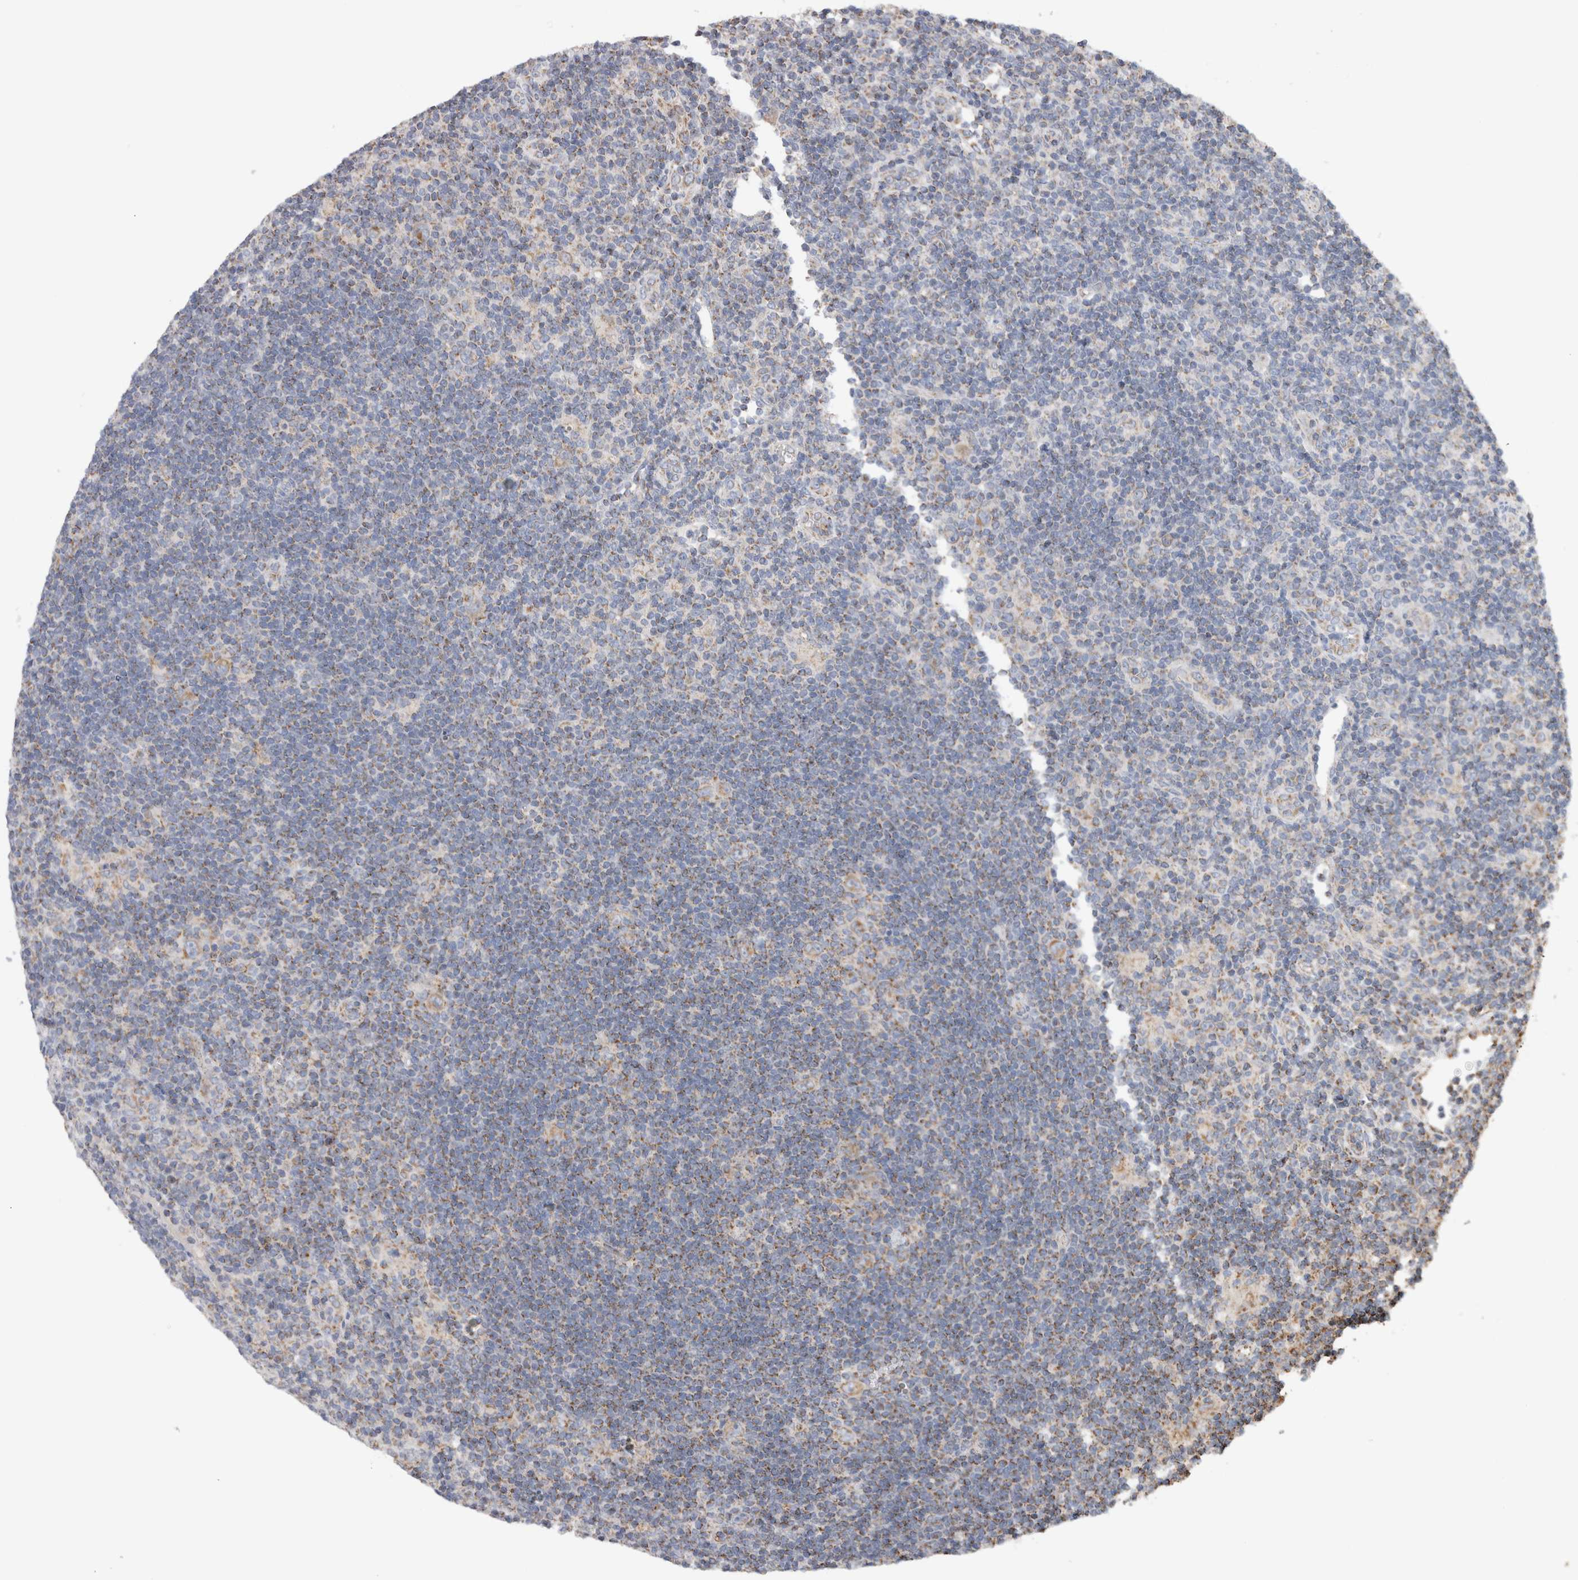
{"staining": {"intensity": "moderate", "quantity": ">75%", "location": "cytoplasmic/membranous"}, "tissue": "lymphoma", "cell_type": "Tumor cells", "image_type": "cancer", "snomed": [{"axis": "morphology", "description": "Hodgkin's disease, NOS"}, {"axis": "topography", "description": "Lymph node"}], "caption": "Protein staining demonstrates moderate cytoplasmic/membranous positivity in approximately >75% of tumor cells in Hodgkin's disease.", "gene": "IARS2", "patient": {"sex": "female", "age": 57}}